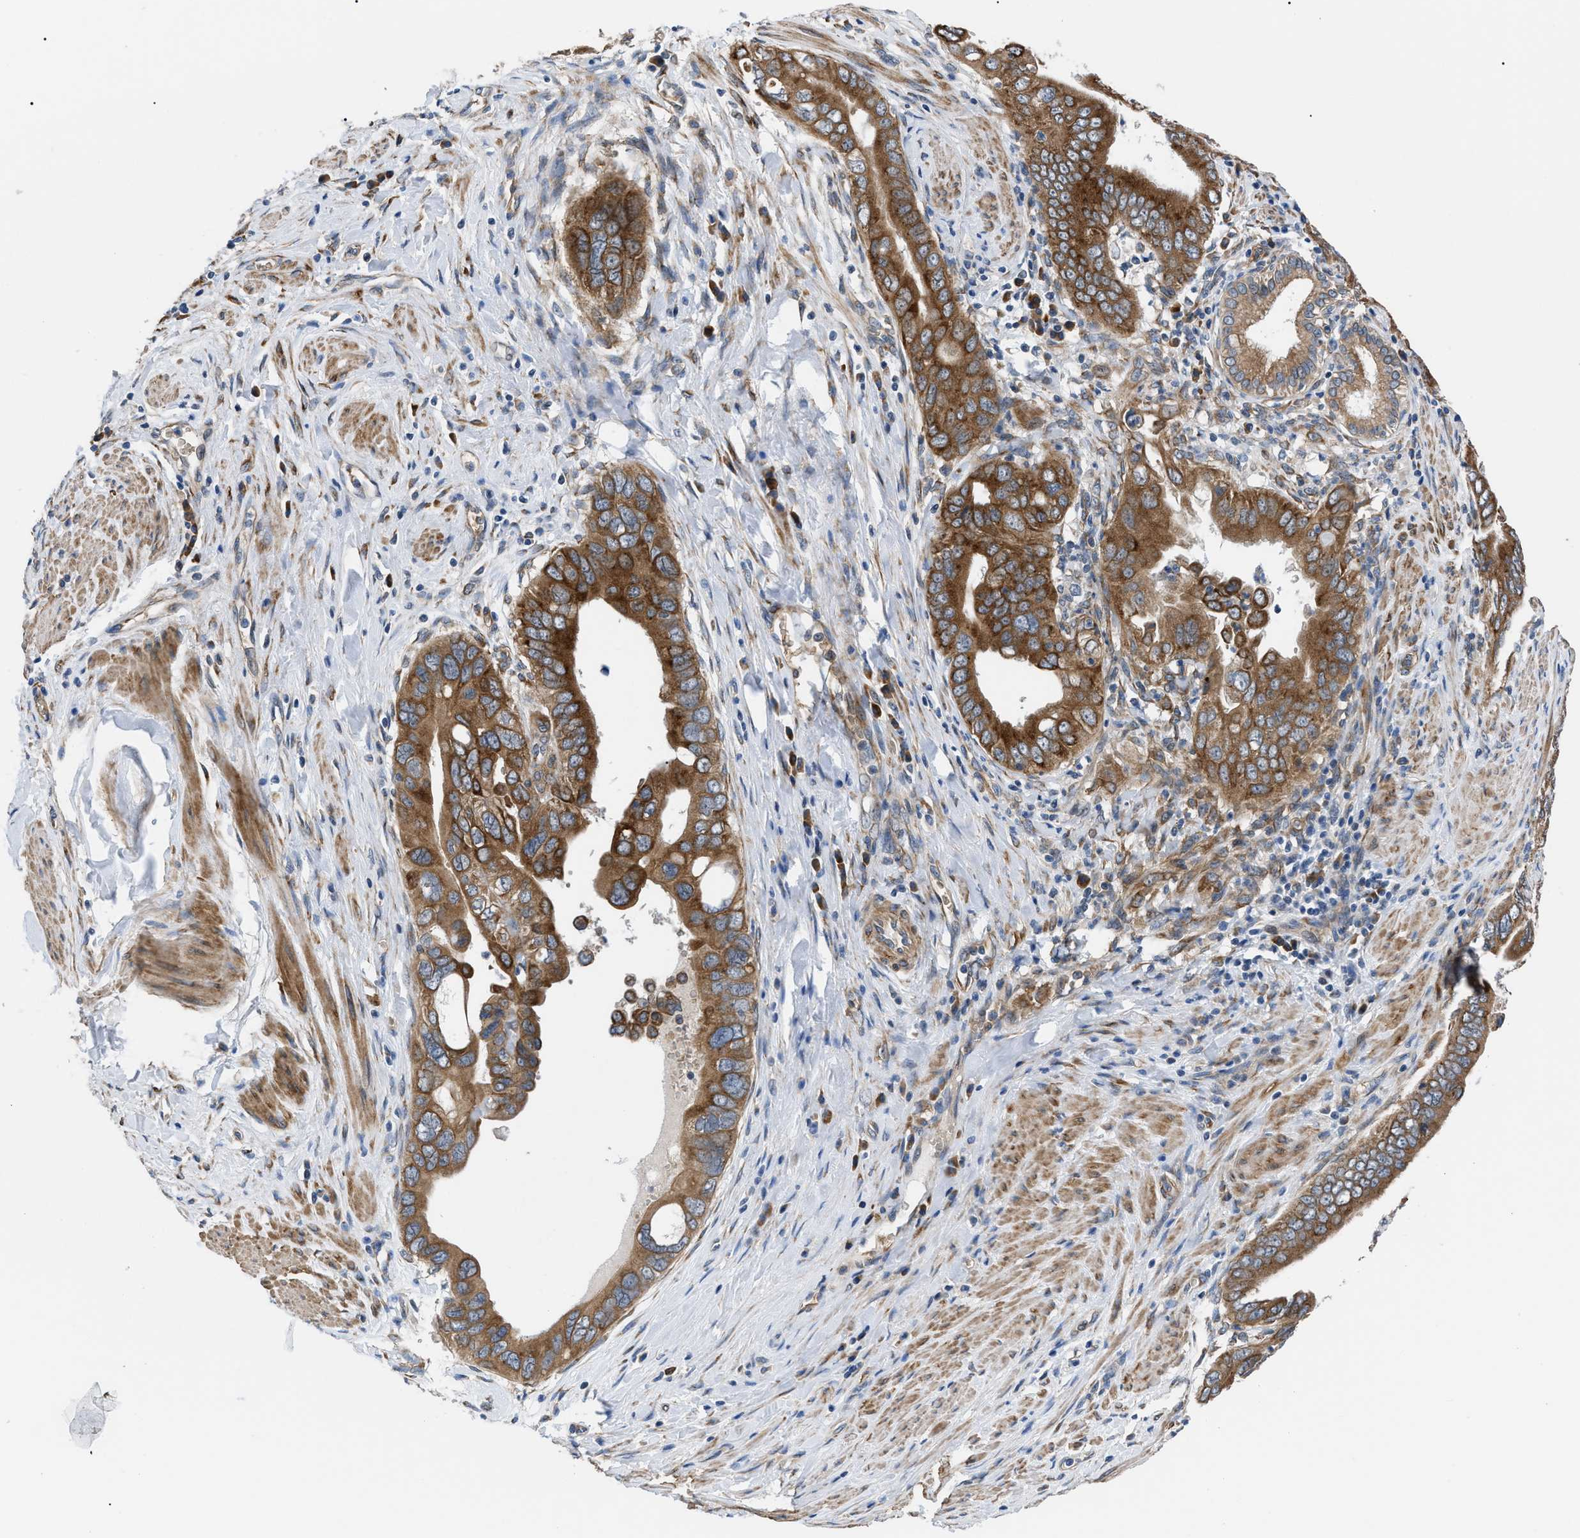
{"staining": {"intensity": "strong", "quantity": ">75%", "location": "cytoplasmic/membranous"}, "tissue": "pancreatic cancer", "cell_type": "Tumor cells", "image_type": "cancer", "snomed": [{"axis": "morphology", "description": "Normal tissue, NOS"}, {"axis": "topography", "description": "Lymph node"}], "caption": "Immunohistochemical staining of human pancreatic cancer exhibits strong cytoplasmic/membranous protein positivity in approximately >75% of tumor cells.", "gene": "MYO10", "patient": {"sex": "male", "age": 50}}